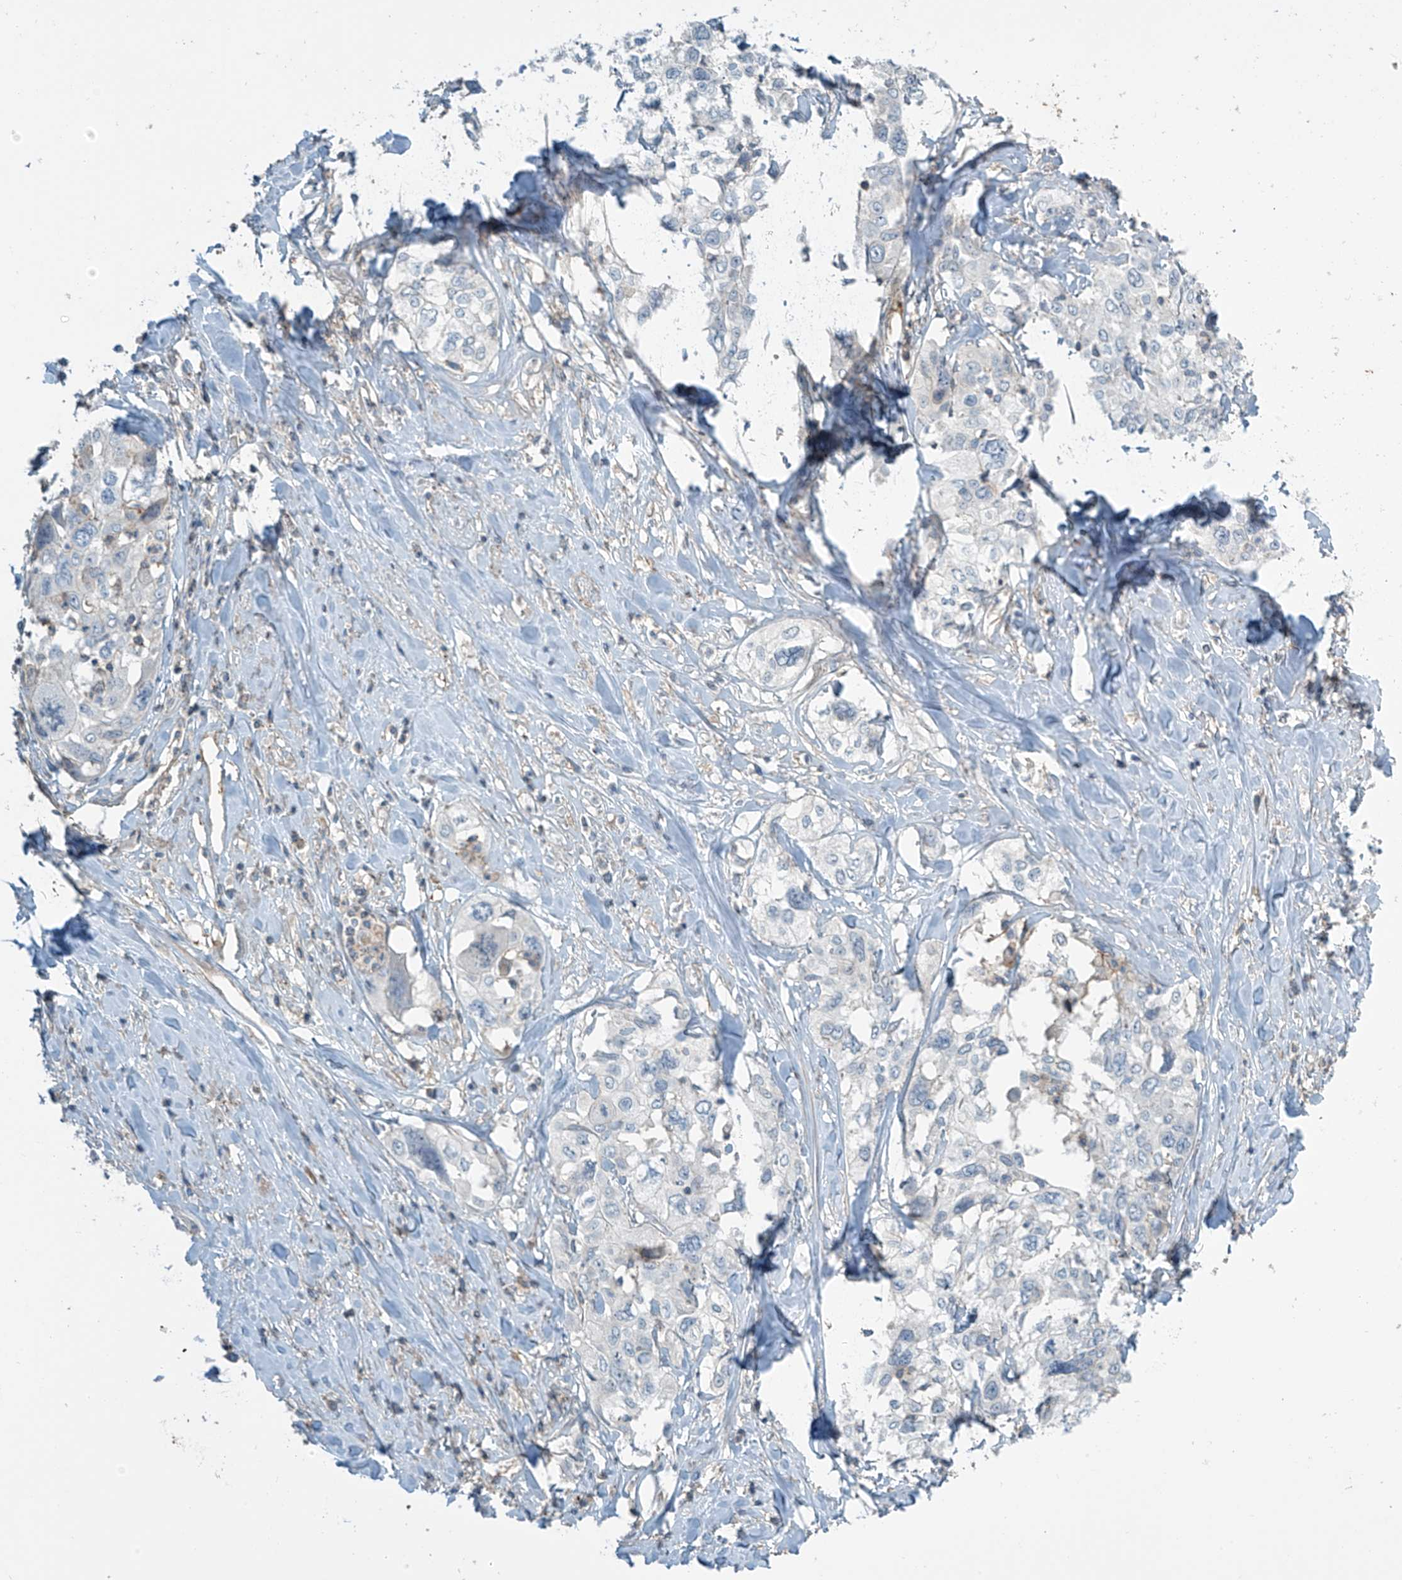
{"staining": {"intensity": "negative", "quantity": "none", "location": "none"}, "tissue": "cervical cancer", "cell_type": "Tumor cells", "image_type": "cancer", "snomed": [{"axis": "morphology", "description": "Squamous cell carcinoma, NOS"}, {"axis": "topography", "description": "Cervix"}], "caption": "Tumor cells are negative for protein expression in human cervical cancer (squamous cell carcinoma).", "gene": "SLC9A2", "patient": {"sex": "female", "age": 31}}